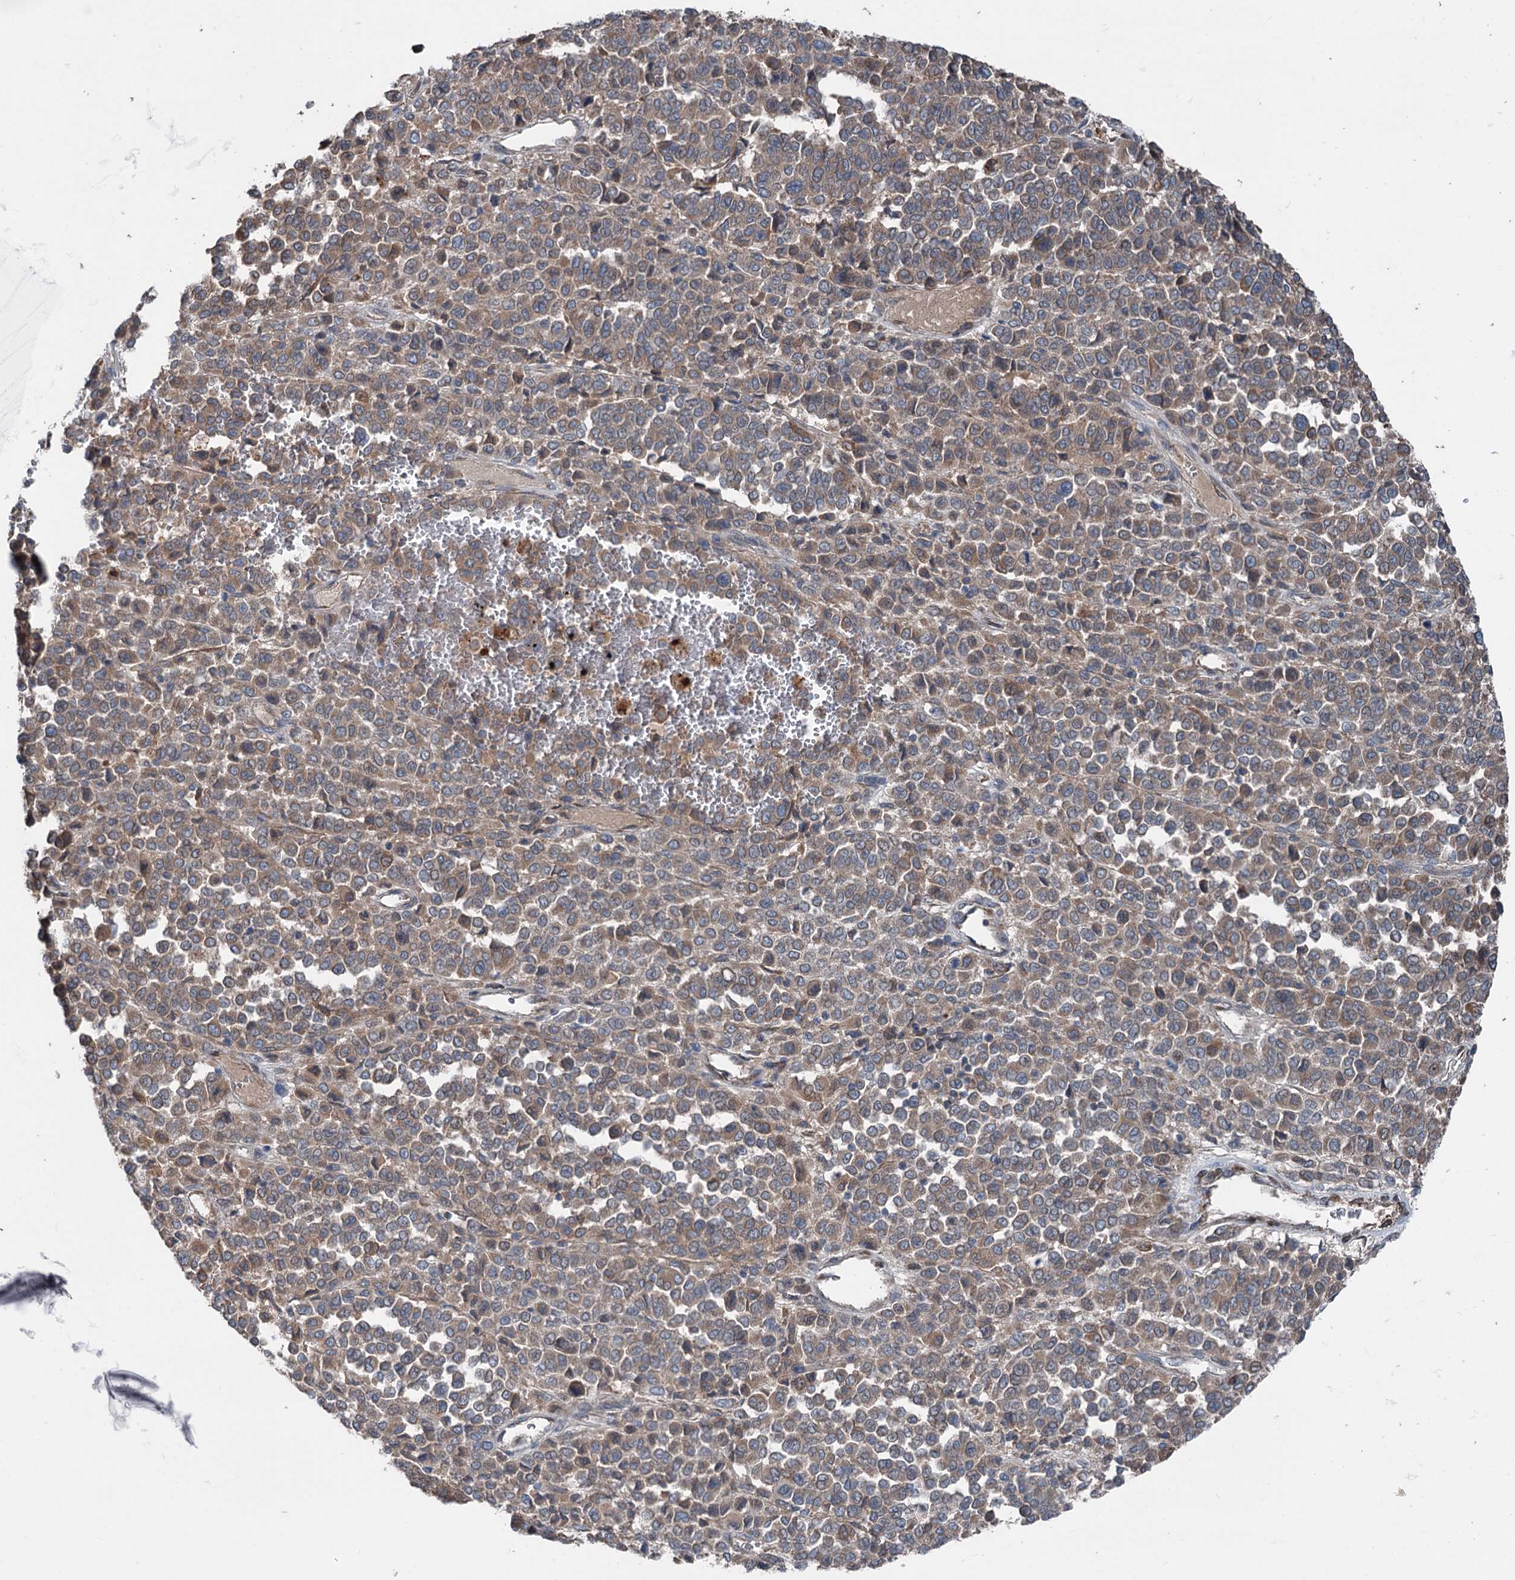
{"staining": {"intensity": "moderate", "quantity": ">75%", "location": "cytoplasmic/membranous"}, "tissue": "melanoma", "cell_type": "Tumor cells", "image_type": "cancer", "snomed": [{"axis": "morphology", "description": "Malignant melanoma, Metastatic site"}, {"axis": "topography", "description": "Pancreas"}], "caption": "About >75% of tumor cells in human melanoma demonstrate moderate cytoplasmic/membranous protein expression as visualized by brown immunohistochemical staining.", "gene": "CALCOCO1", "patient": {"sex": "female", "age": 30}}